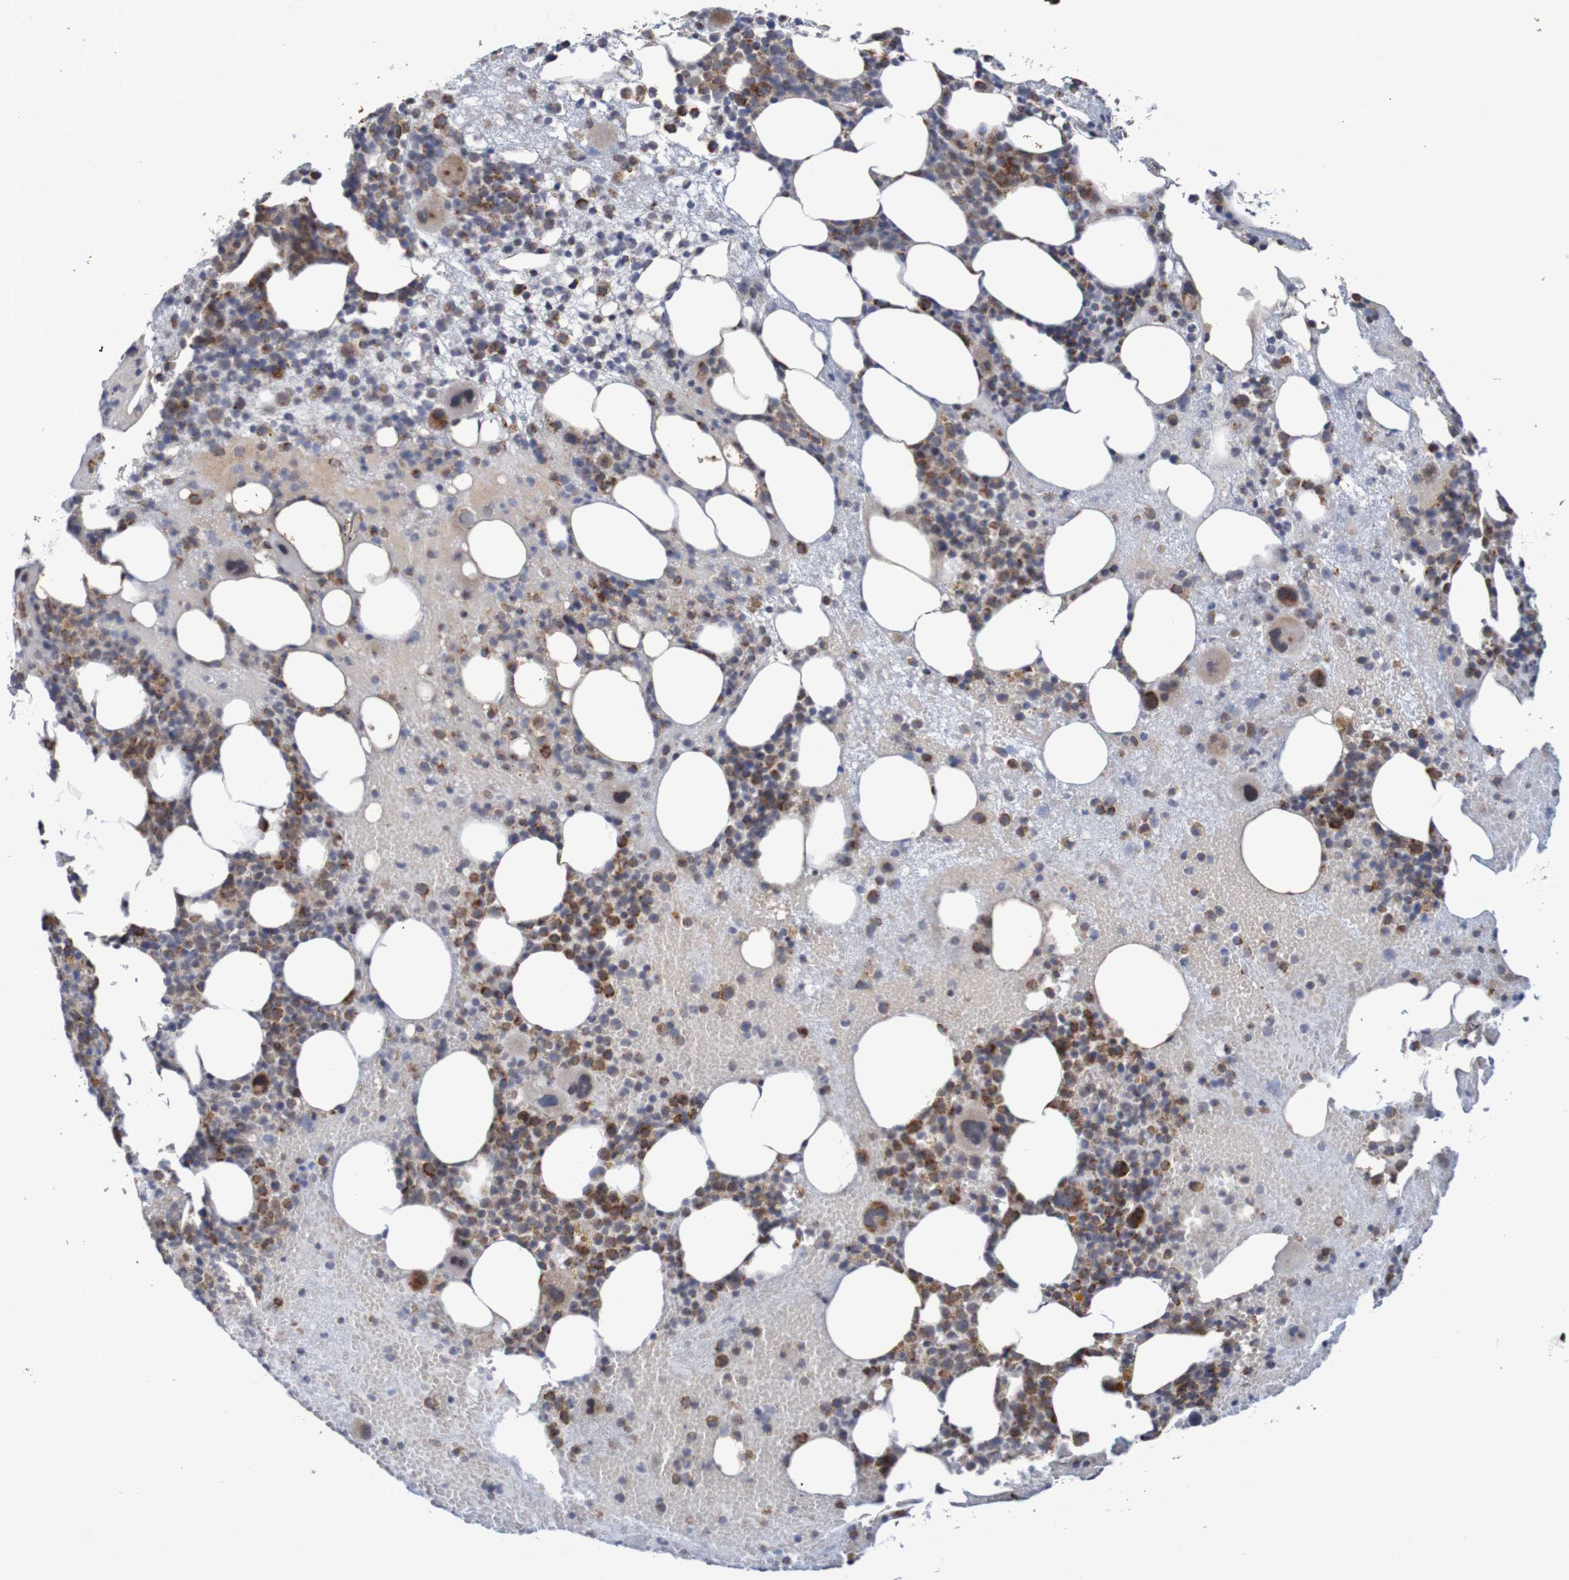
{"staining": {"intensity": "strong", "quantity": "25%-75%", "location": "cytoplasmic/membranous"}, "tissue": "bone marrow", "cell_type": "Hematopoietic cells", "image_type": "normal", "snomed": [{"axis": "morphology", "description": "Normal tissue, NOS"}, {"axis": "morphology", "description": "Inflammation, NOS"}, {"axis": "topography", "description": "Bone marrow"}], "caption": "A photomicrograph showing strong cytoplasmic/membranous staining in about 25%-75% of hematopoietic cells in benign bone marrow, as visualized by brown immunohistochemical staining.", "gene": "DVL1", "patient": {"sex": "male", "age": 43}}